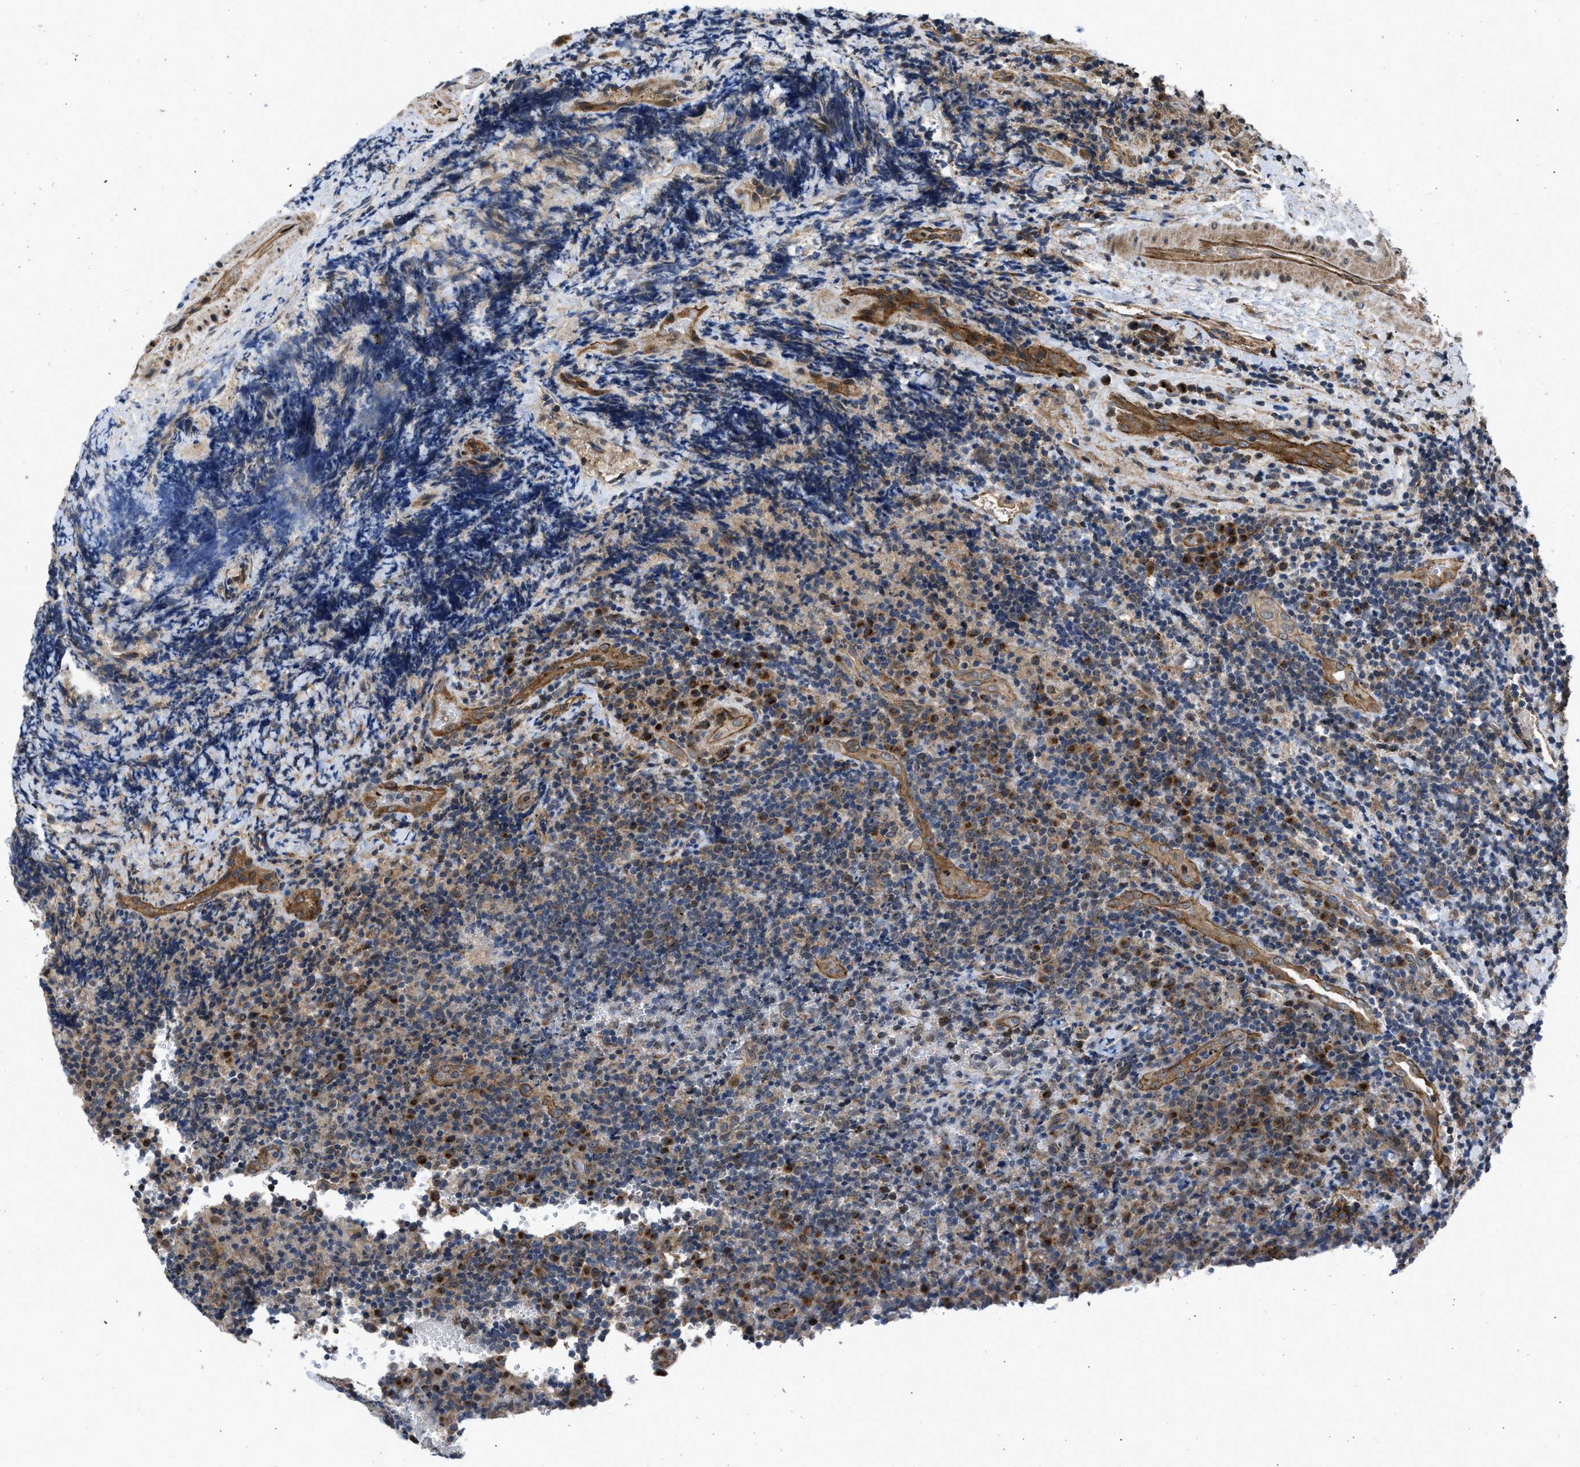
{"staining": {"intensity": "weak", "quantity": "<25%", "location": "cytoplasmic/membranous"}, "tissue": "lymphoma", "cell_type": "Tumor cells", "image_type": "cancer", "snomed": [{"axis": "morphology", "description": "Malignant lymphoma, non-Hodgkin's type, High grade"}, {"axis": "topography", "description": "Tonsil"}], "caption": "Protein analysis of malignant lymphoma, non-Hodgkin's type (high-grade) displays no significant positivity in tumor cells.", "gene": "GPATCH2L", "patient": {"sex": "female", "age": 36}}